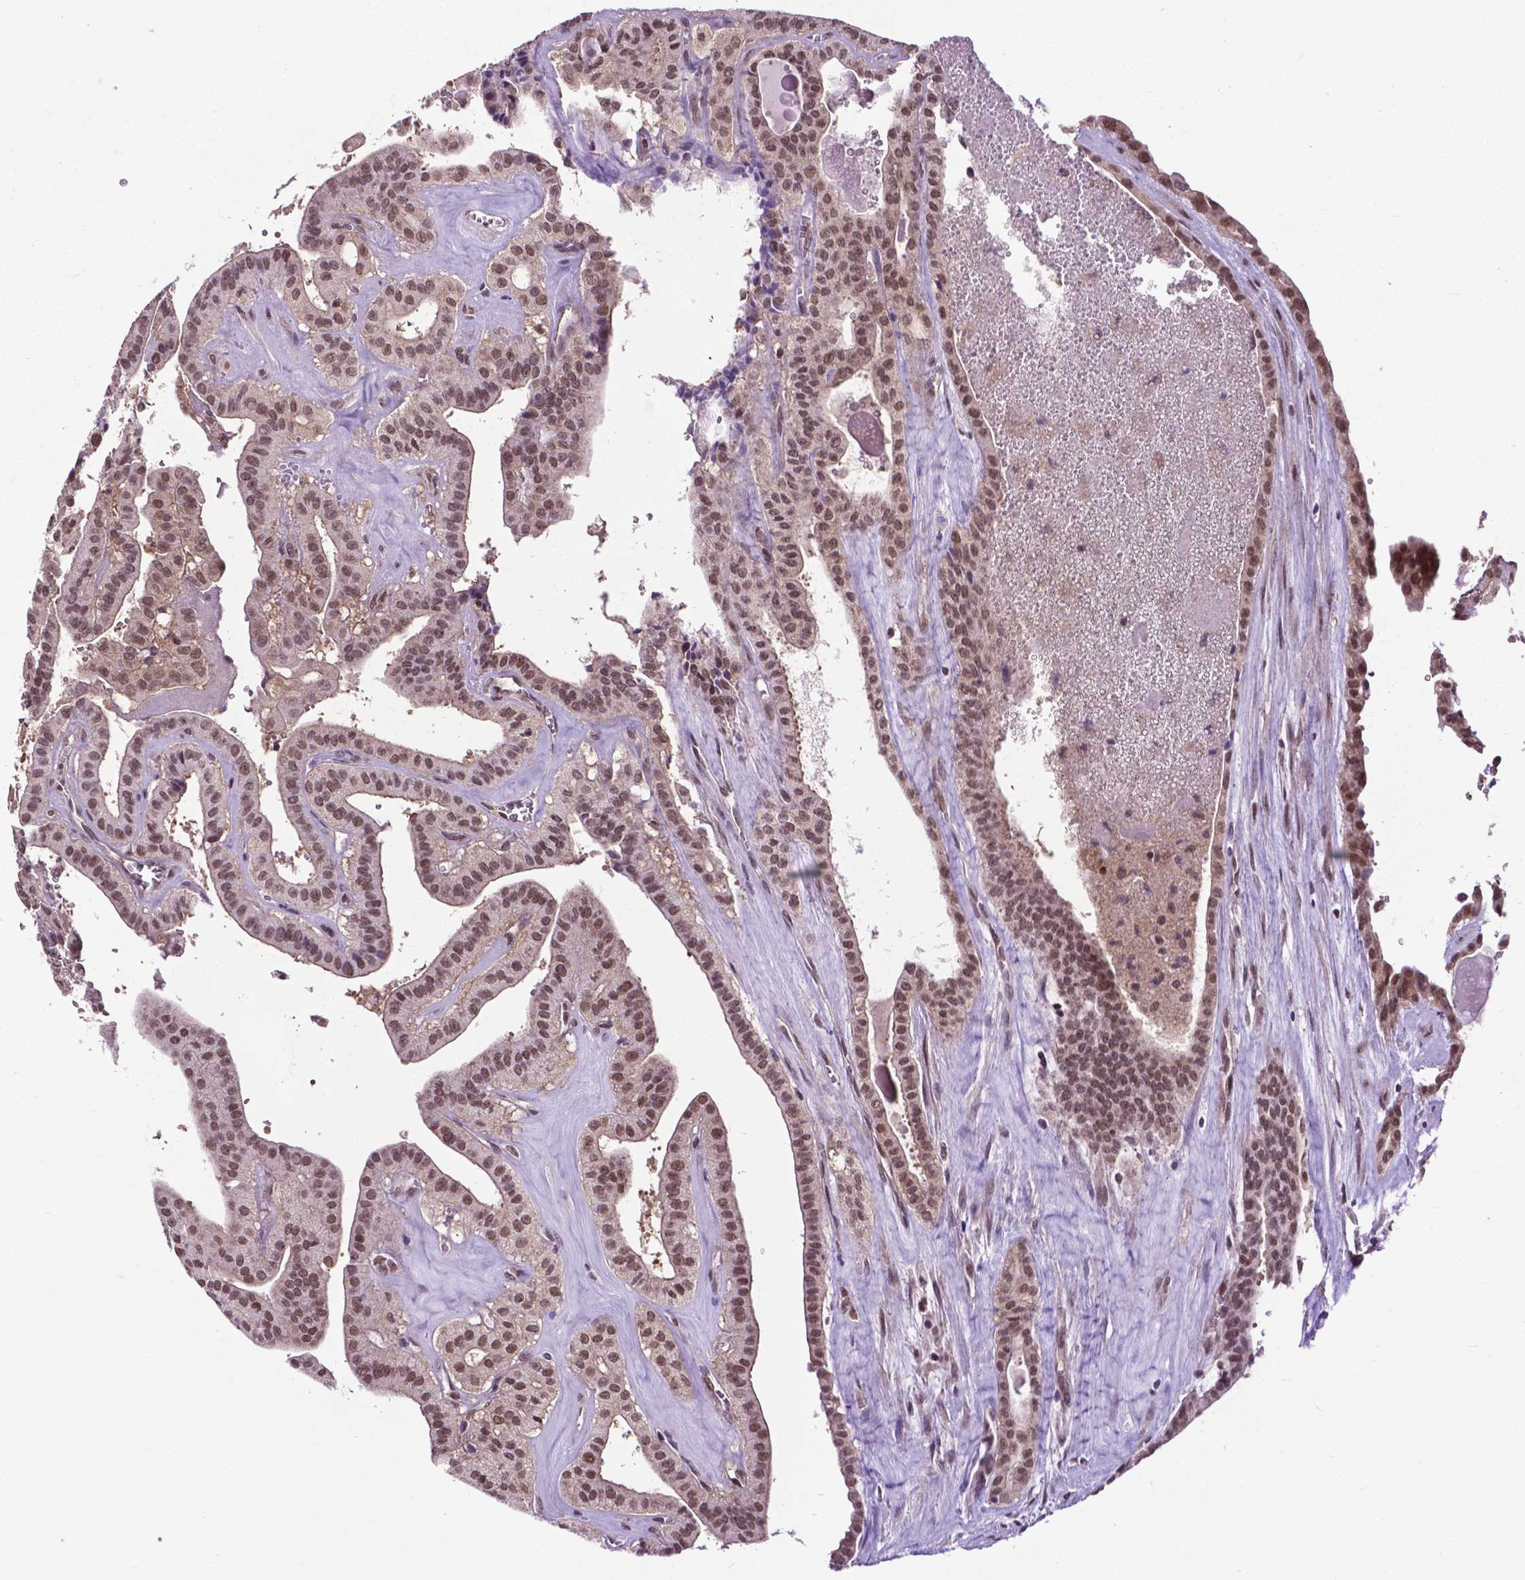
{"staining": {"intensity": "moderate", "quantity": ">75%", "location": "nuclear"}, "tissue": "thyroid cancer", "cell_type": "Tumor cells", "image_type": "cancer", "snomed": [{"axis": "morphology", "description": "Papillary adenocarcinoma, NOS"}, {"axis": "topography", "description": "Thyroid gland"}], "caption": "This is an image of immunohistochemistry (IHC) staining of thyroid cancer, which shows moderate expression in the nuclear of tumor cells.", "gene": "FAF1", "patient": {"sex": "male", "age": 52}}